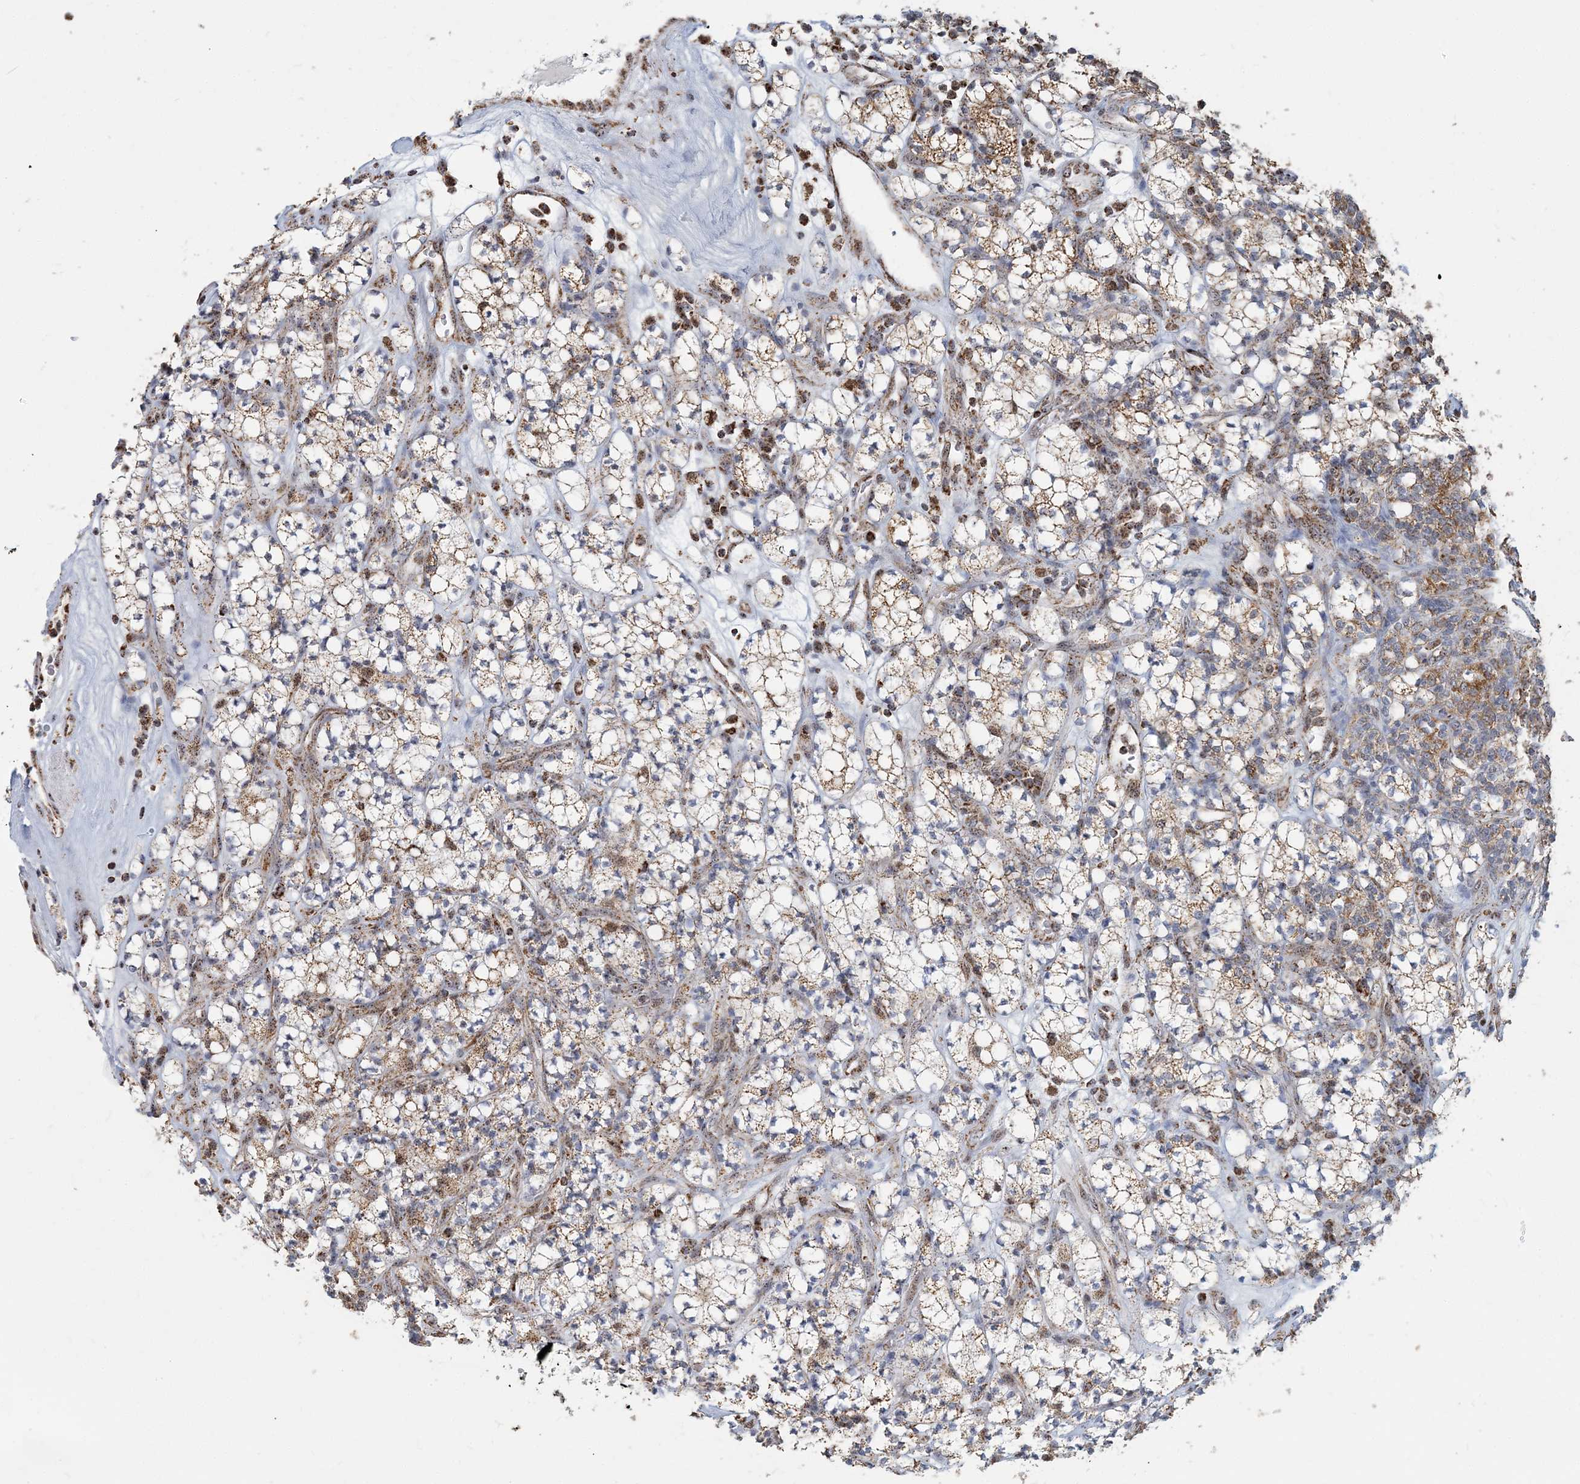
{"staining": {"intensity": "moderate", "quantity": ">75%", "location": "cytoplasmic/membranous"}, "tissue": "renal cancer", "cell_type": "Tumor cells", "image_type": "cancer", "snomed": [{"axis": "morphology", "description": "Adenocarcinoma, NOS"}, {"axis": "topography", "description": "Kidney"}], "caption": "Human renal cancer stained with a protein marker demonstrates moderate staining in tumor cells.", "gene": "SUCLG1", "patient": {"sex": "male", "age": 77}}